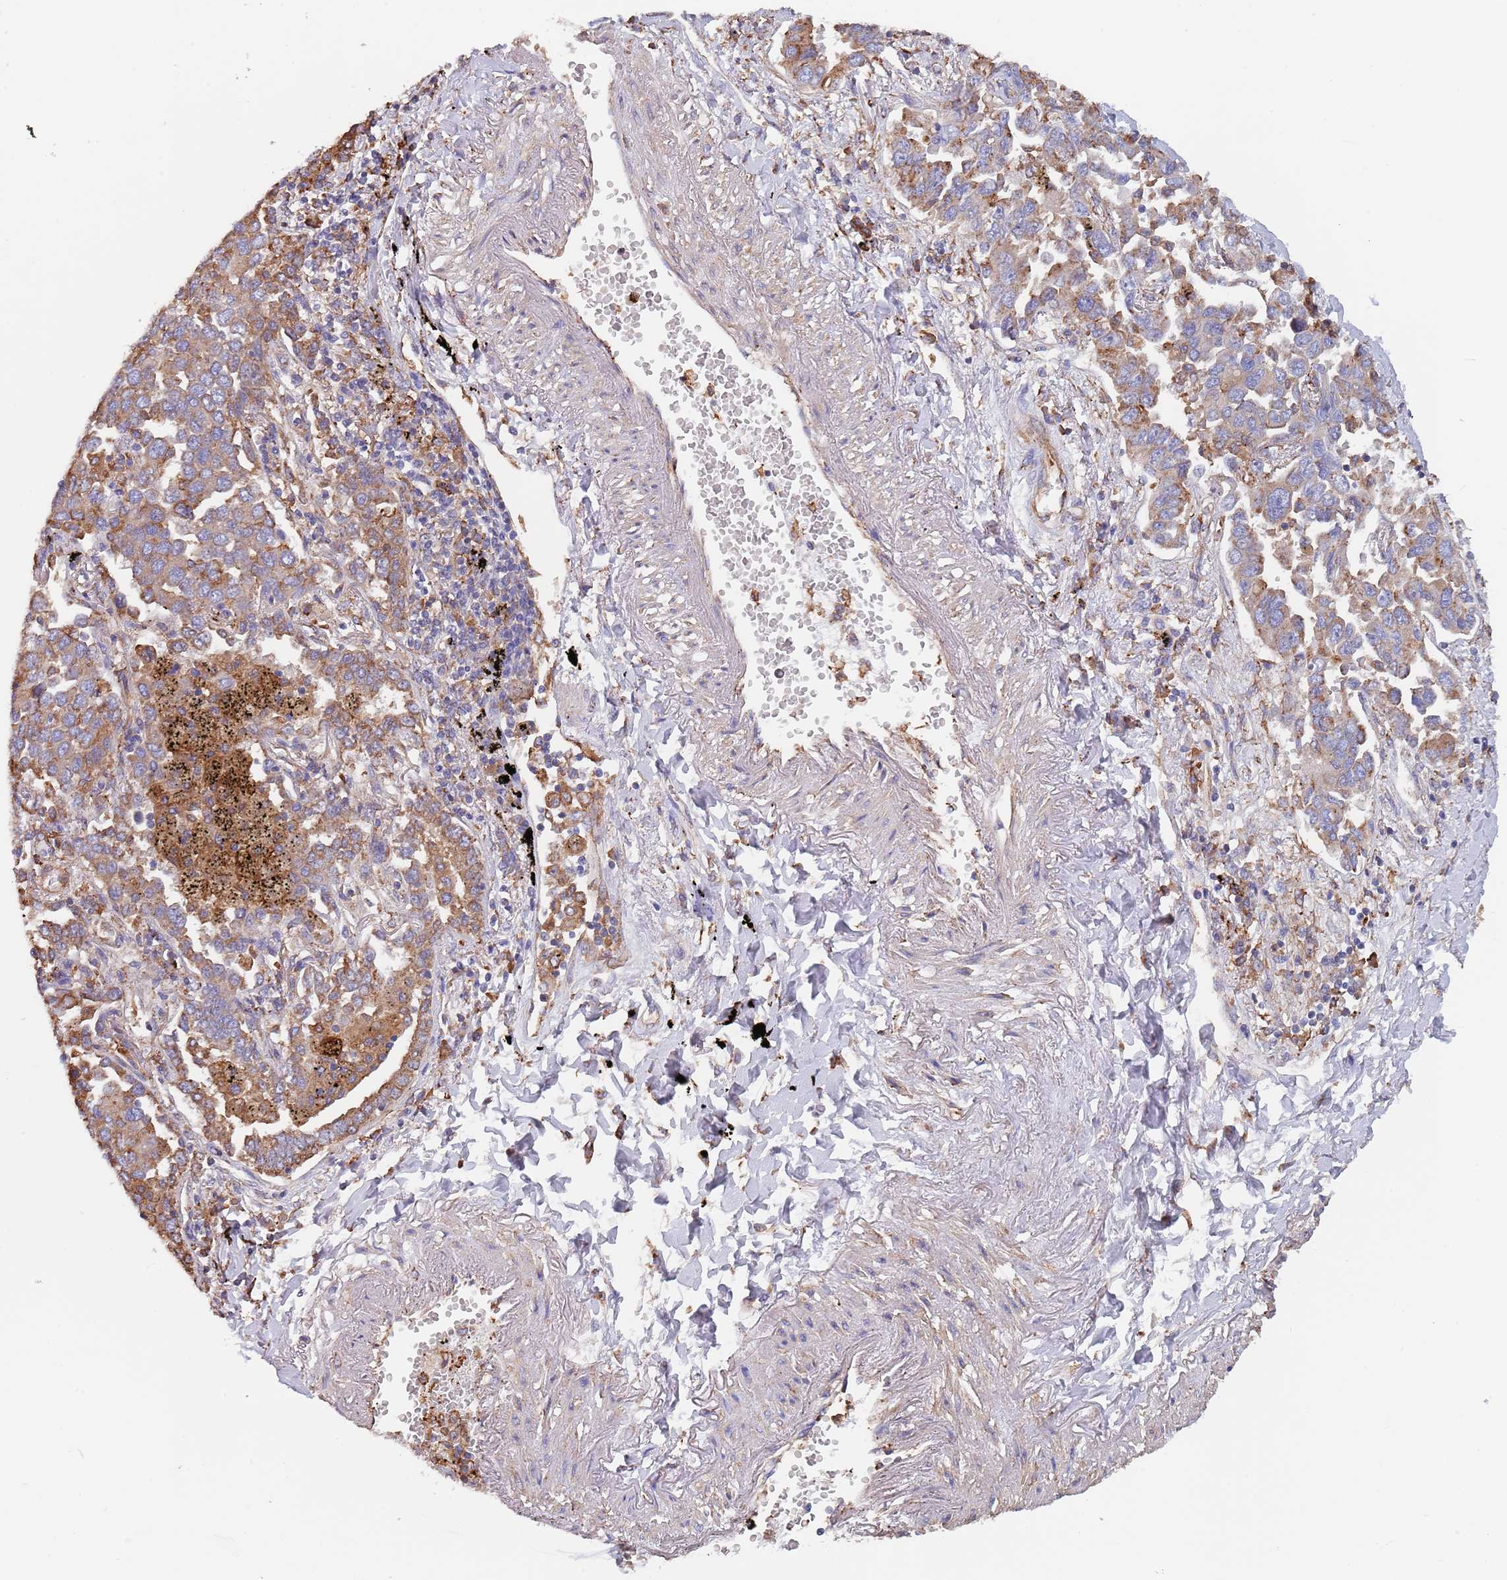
{"staining": {"intensity": "moderate", "quantity": "25%-75%", "location": "cytoplasmic/membranous"}, "tissue": "lung cancer", "cell_type": "Tumor cells", "image_type": "cancer", "snomed": [{"axis": "morphology", "description": "Adenocarcinoma, NOS"}, {"axis": "topography", "description": "Lung"}], "caption": "Lung cancer (adenocarcinoma) stained for a protein demonstrates moderate cytoplasmic/membranous positivity in tumor cells.", "gene": "DCUN1D3", "patient": {"sex": "male", "age": 67}}